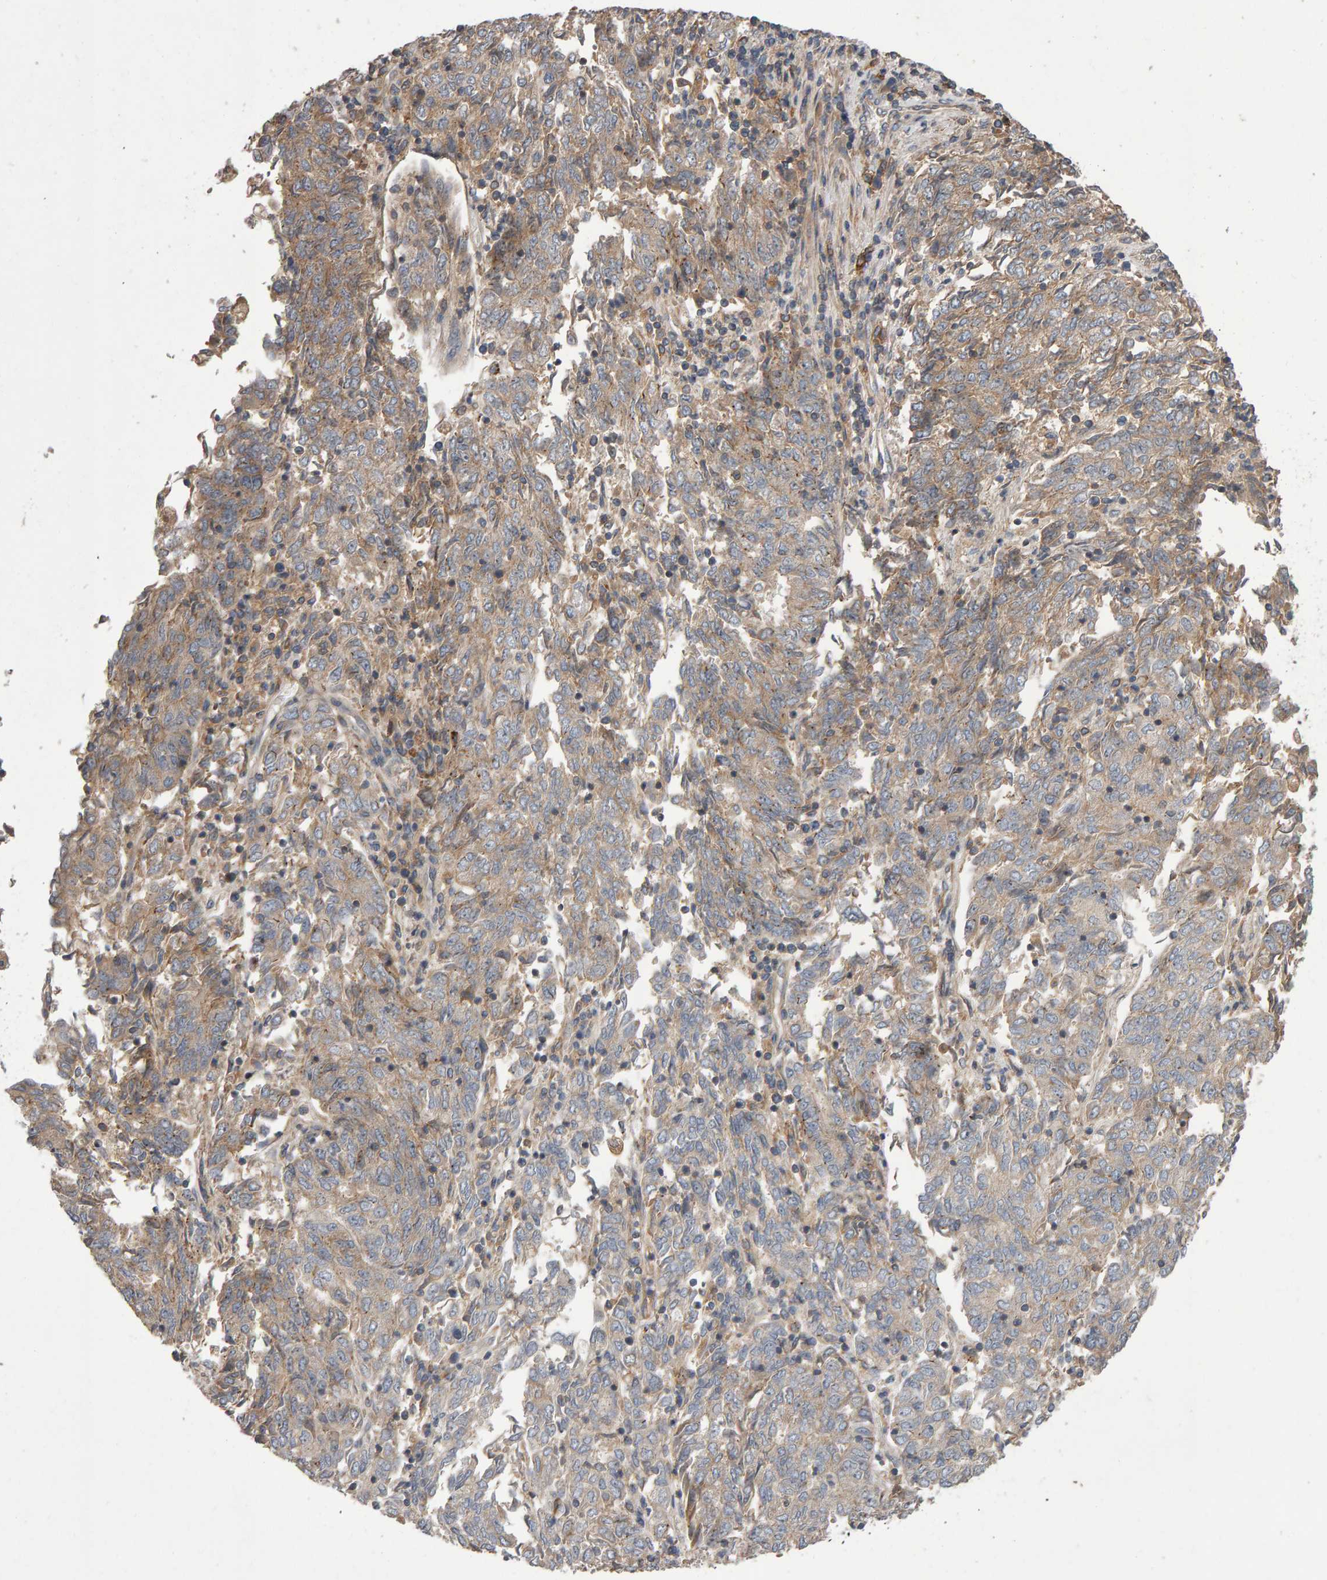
{"staining": {"intensity": "weak", "quantity": "25%-75%", "location": "cytoplasmic/membranous"}, "tissue": "endometrial cancer", "cell_type": "Tumor cells", "image_type": "cancer", "snomed": [{"axis": "morphology", "description": "Adenocarcinoma, NOS"}, {"axis": "topography", "description": "Endometrium"}], "caption": "A photomicrograph of endometrial adenocarcinoma stained for a protein displays weak cytoplasmic/membranous brown staining in tumor cells.", "gene": "PGS1", "patient": {"sex": "female", "age": 80}}